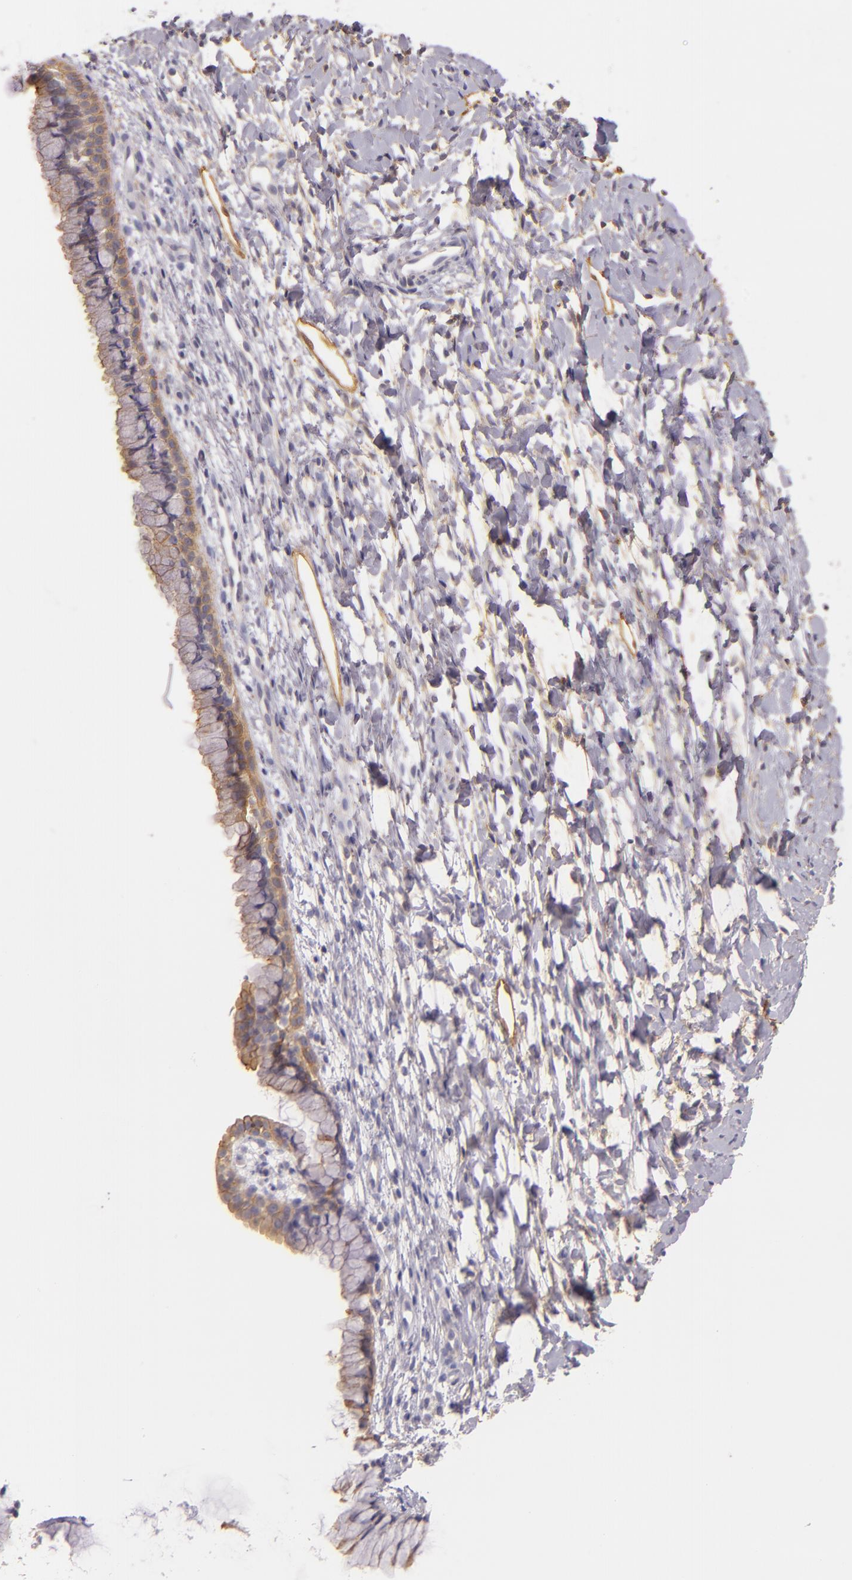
{"staining": {"intensity": "moderate", "quantity": "<25%", "location": "cytoplasmic/membranous"}, "tissue": "cervix", "cell_type": "Glandular cells", "image_type": "normal", "snomed": [{"axis": "morphology", "description": "Normal tissue, NOS"}, {"axis": "topography", "description": "Cervix"}], "caption": "A brown stain labels moderate cytoplasmic/membranous staining of a protein in glandular cells of benign human cervix.", "gene": "CTSF", "patient": {"sex": "female", "age": 46}}